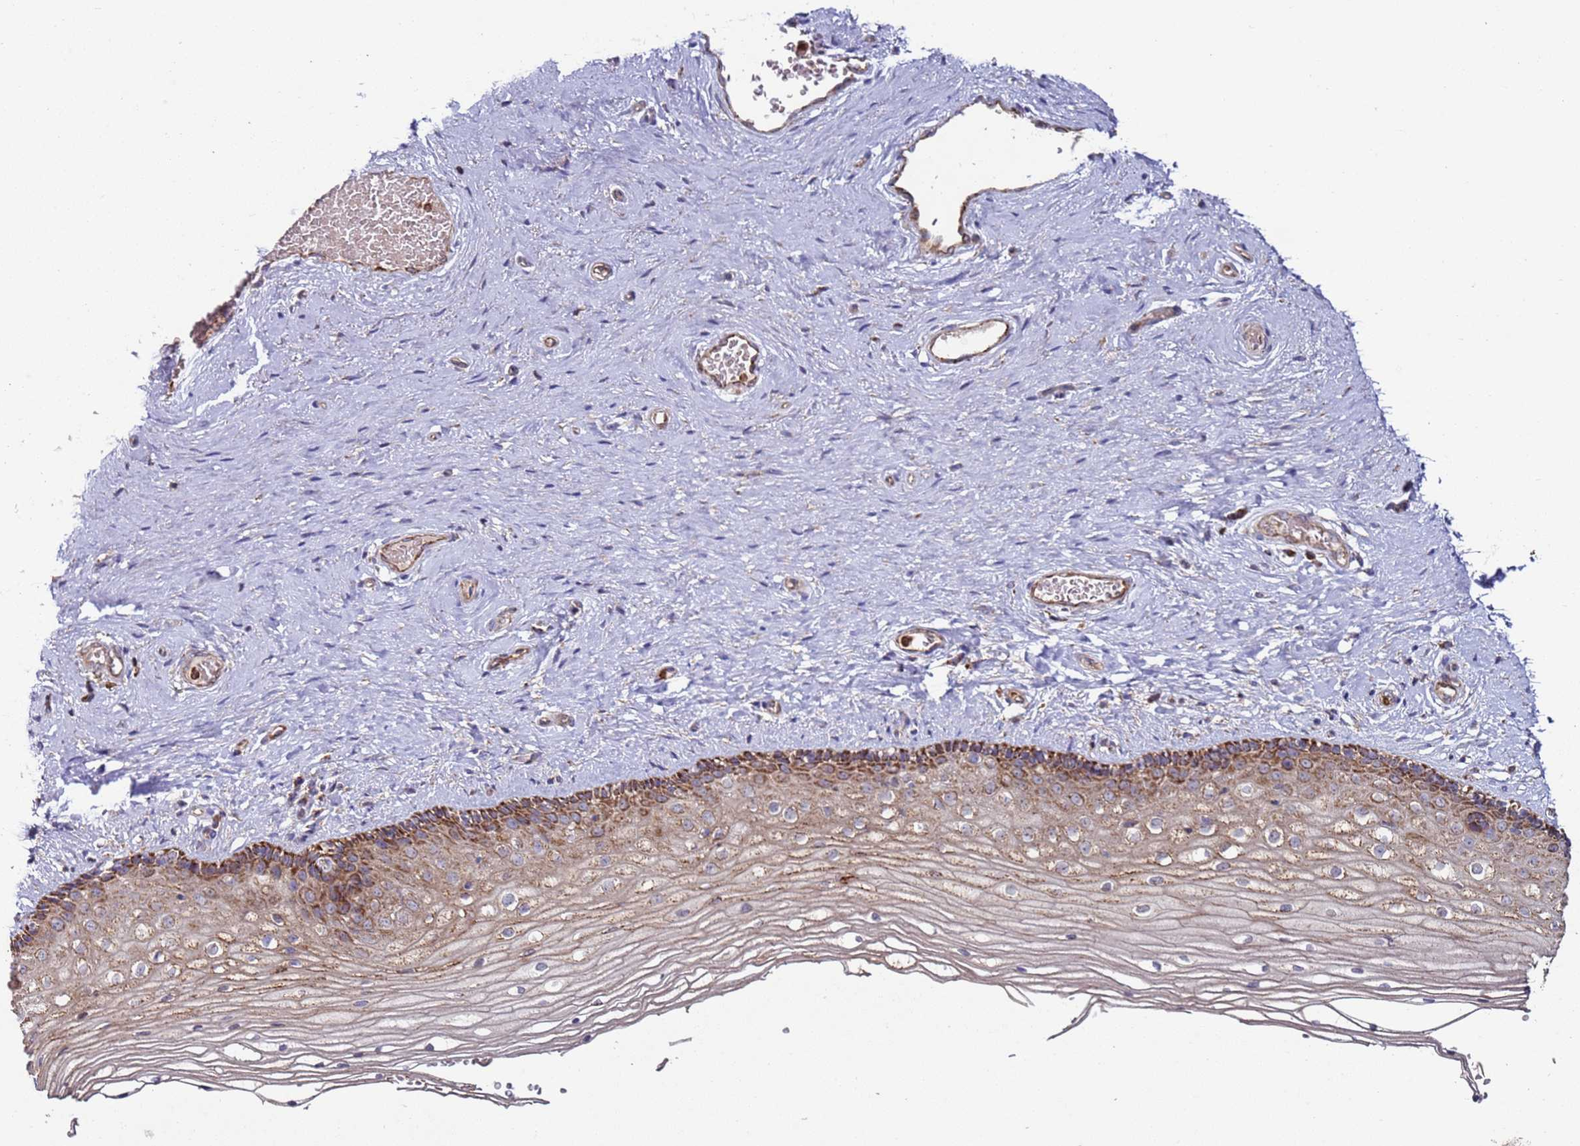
{"staining": {"intensity": "moderate", "quantity": "25%-75%", "location": "cytoplasmic/membranous"}, "tissue": "vagina", "cell_type": "Squamous epithelial cells", "image_type": "normal", "snomed": [{"axis": "morphology", "description": "Normal tissue, NOS"}, {"axis": "topography", "description": "Vagina"}], "caption": "High-magnification brightfield microscopy of normal vagina stained with DAB (3,3'-diaminobenzidine) (brown) and counterstained with hematoxylin (blue). squamous epithelial cells exhibit moderate cytoplasmic/membranous expression is identified in approximately25%-75% of cells.", "gene": "FBXO33", "patient": {"sex": "female", "age": 46}}